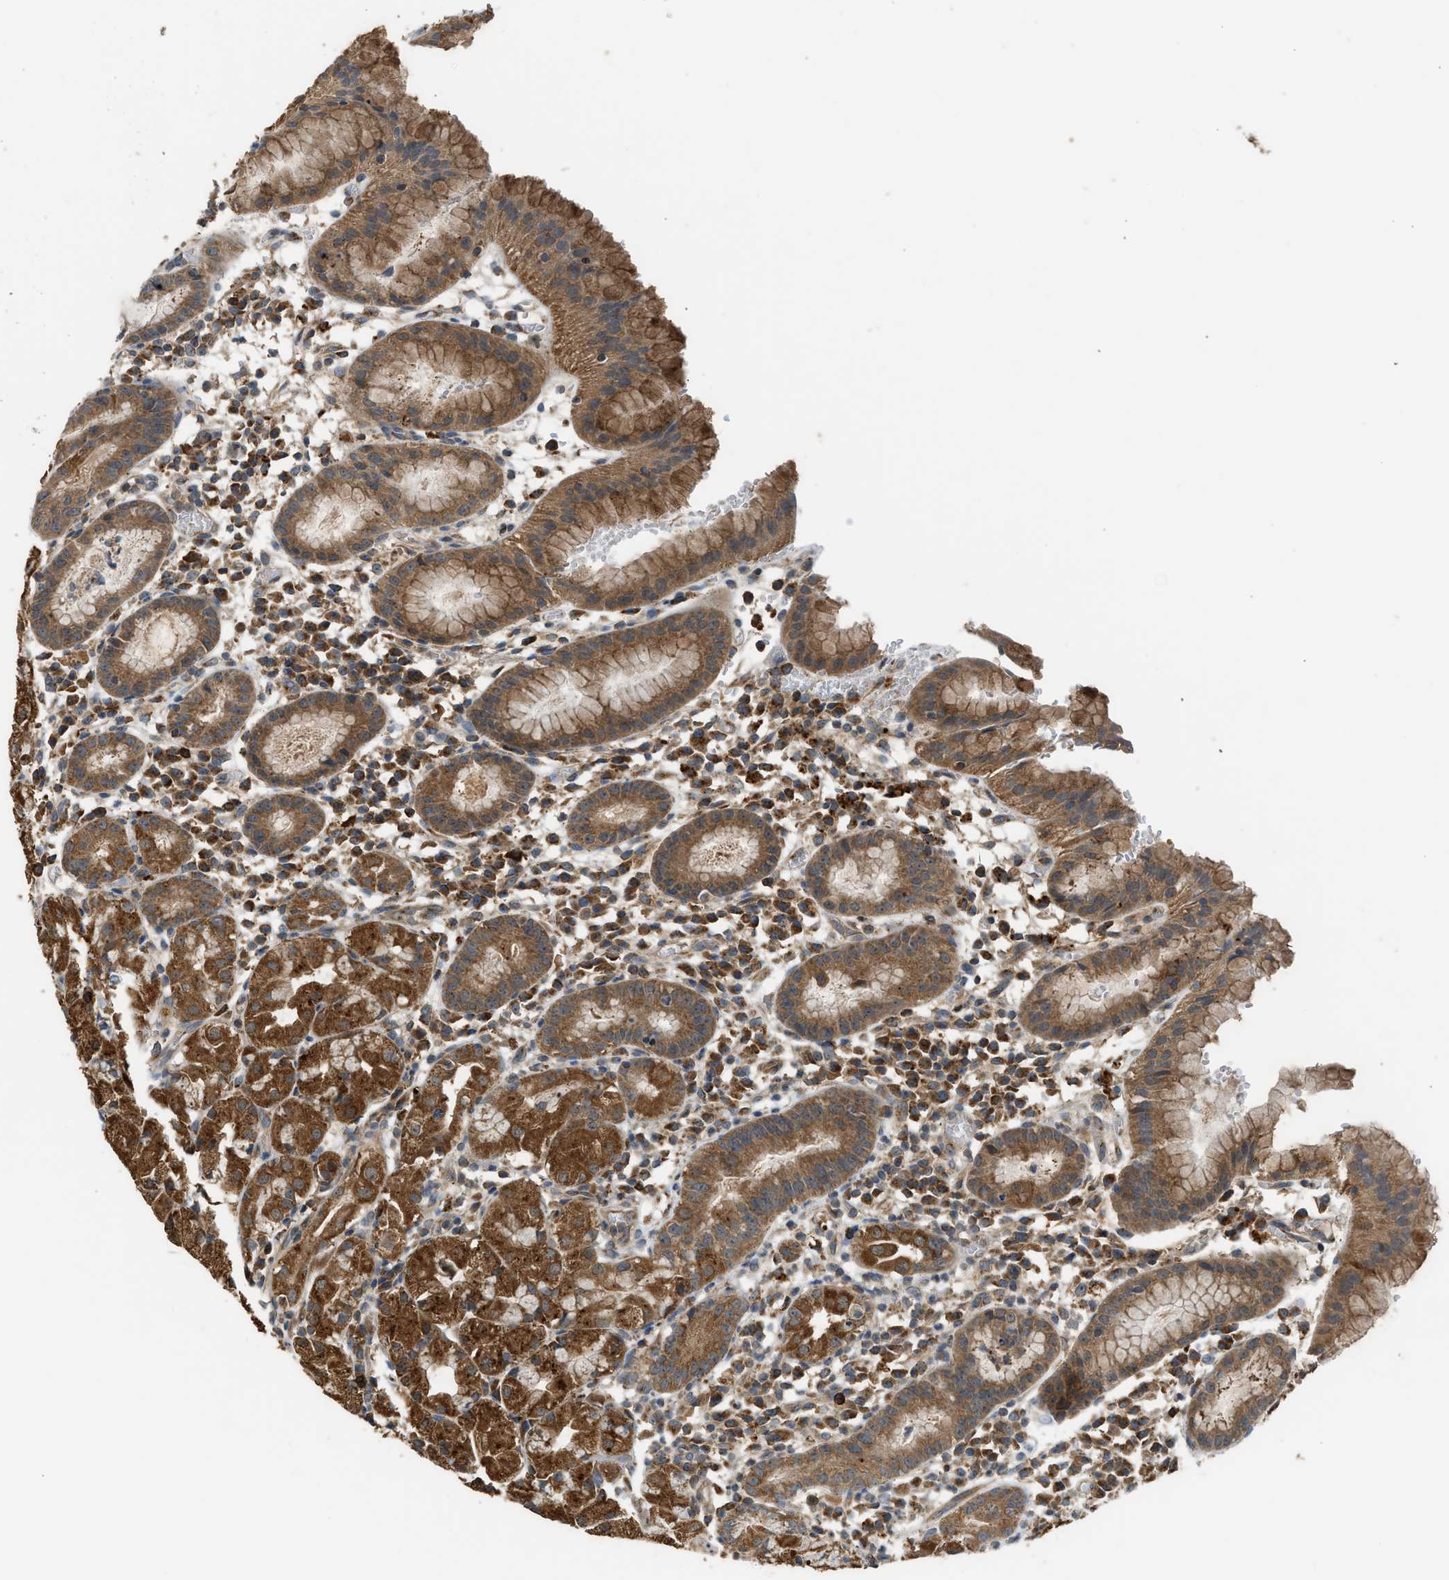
{"staining": {"intensity": "strong", "quantity": ">75%", "location": "cytoplasmic/membranous"}, "tissue": "stomach", "cell_type": "Glandular cells", "image_type": "normal", "snomed": [{"axis": "morphology", "description": "Normal tissue, NOS"}, {"axis": "topography", "description": "Stomach"}, {"axis": "topography", "description": "Stomach, lower"}], "caption": "Protein staining exhibits strong cytoplasmic/membranous expression in about >75% of glandular cells in normal stomach. (DAB (3,3'-diaminobenzidine) IHC, brown staining for protein, blue staining for nuclei).", "gene": "STARD3", "patient": {"sex": "female", "age": 75}}